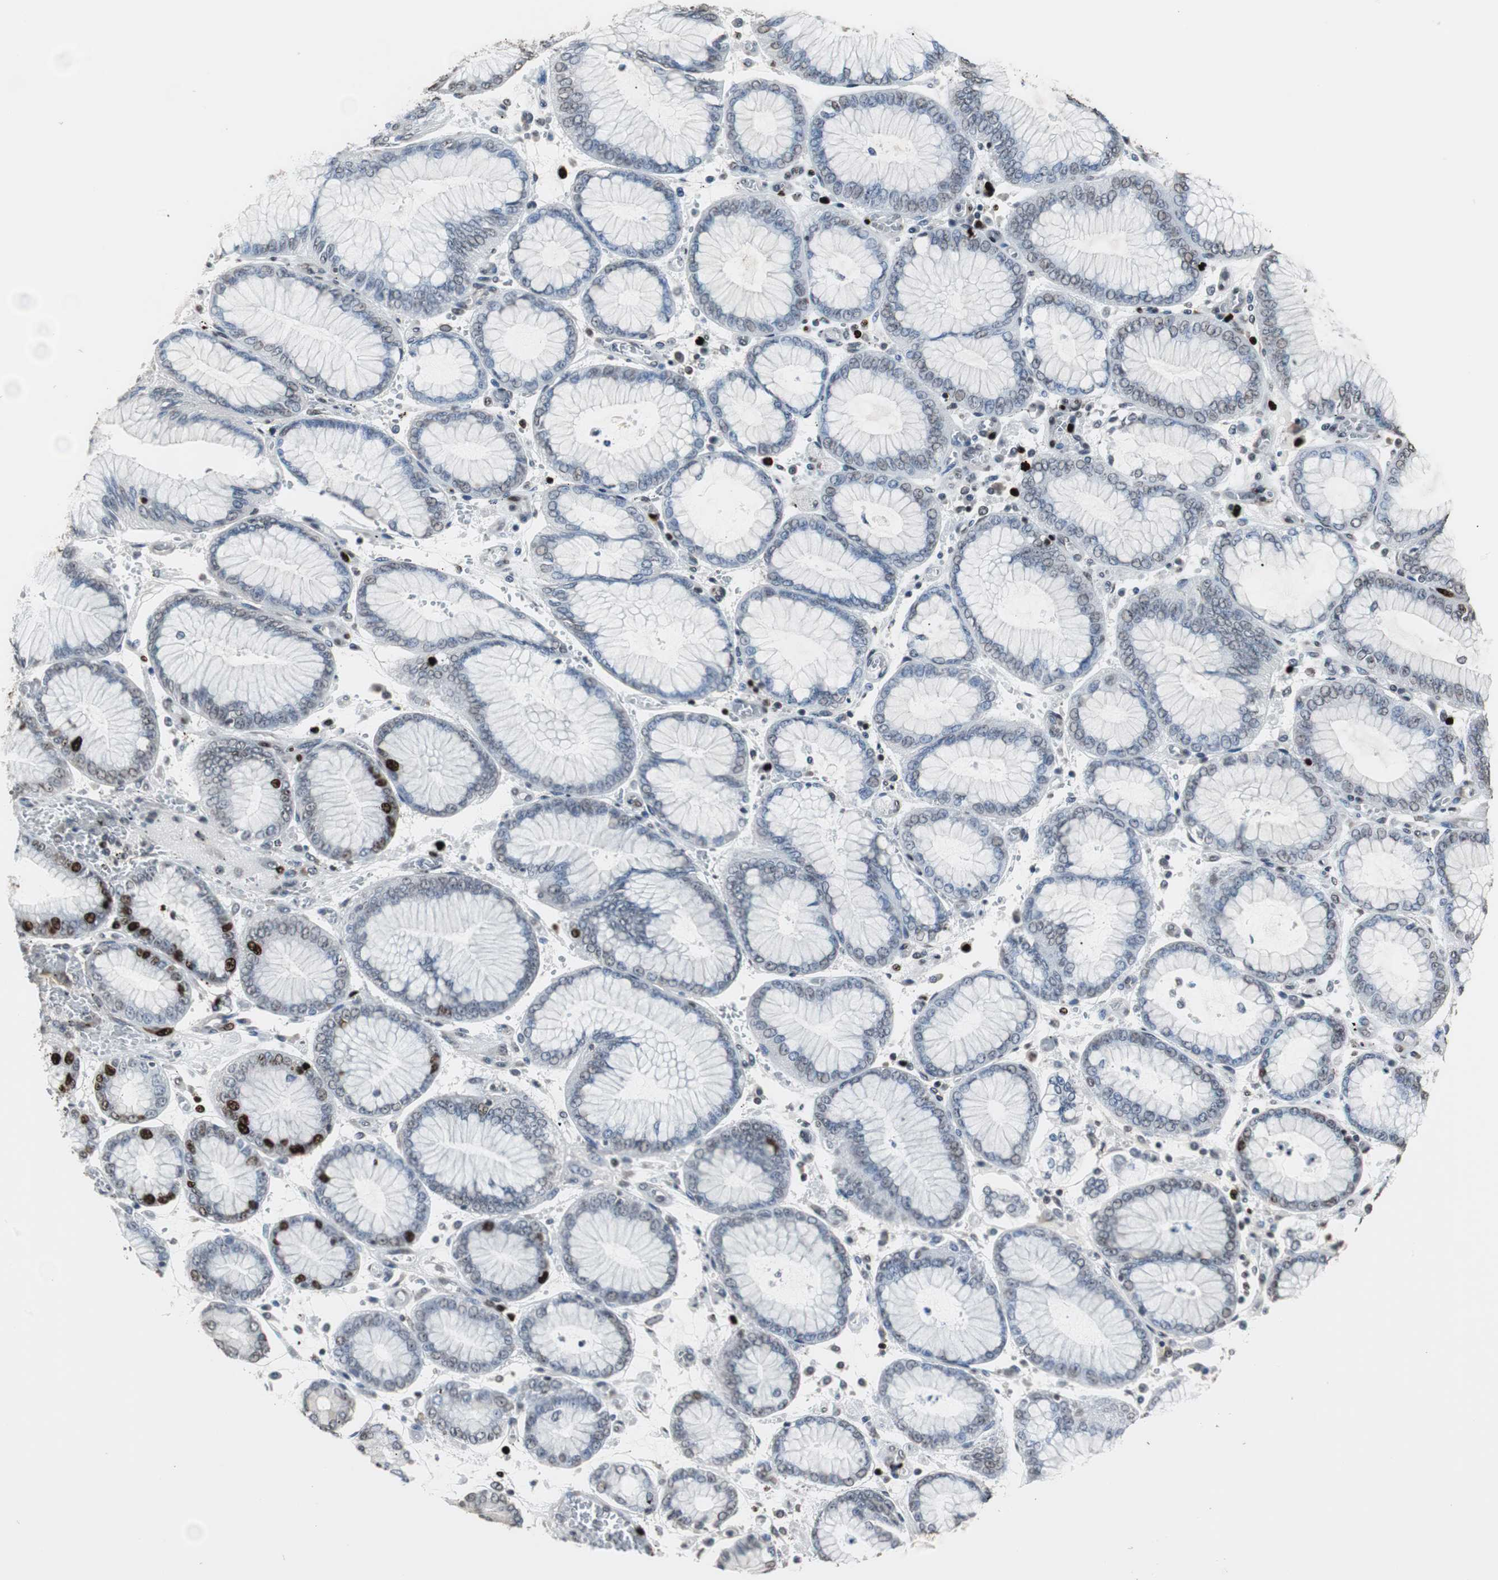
{"staining": {"intensity": "strong", "quantity": "<25%", "location": "cytoplasmic/membranous,nuclear"}, "tissue": "stomach cancer", "cell_type": "Tumor cells", "image_type": "cancer", "snomed": [{"axis": "morphology", "description": "Normal tissue, NOS"}, {"axis": "morphology", "description": "Adenocarcinoma, NOS"}, {"axis": "topography", "description": "Stomach, upper"}, {"axis": "topography", "description": "Stomach"}], "caption": "Human stomach cancer (adenocarcinoma) stained with a protein marker reveals strong staining in tumor cells.", "gene": "TOP2A", "patient": {"sex": "male", "age": 76}}